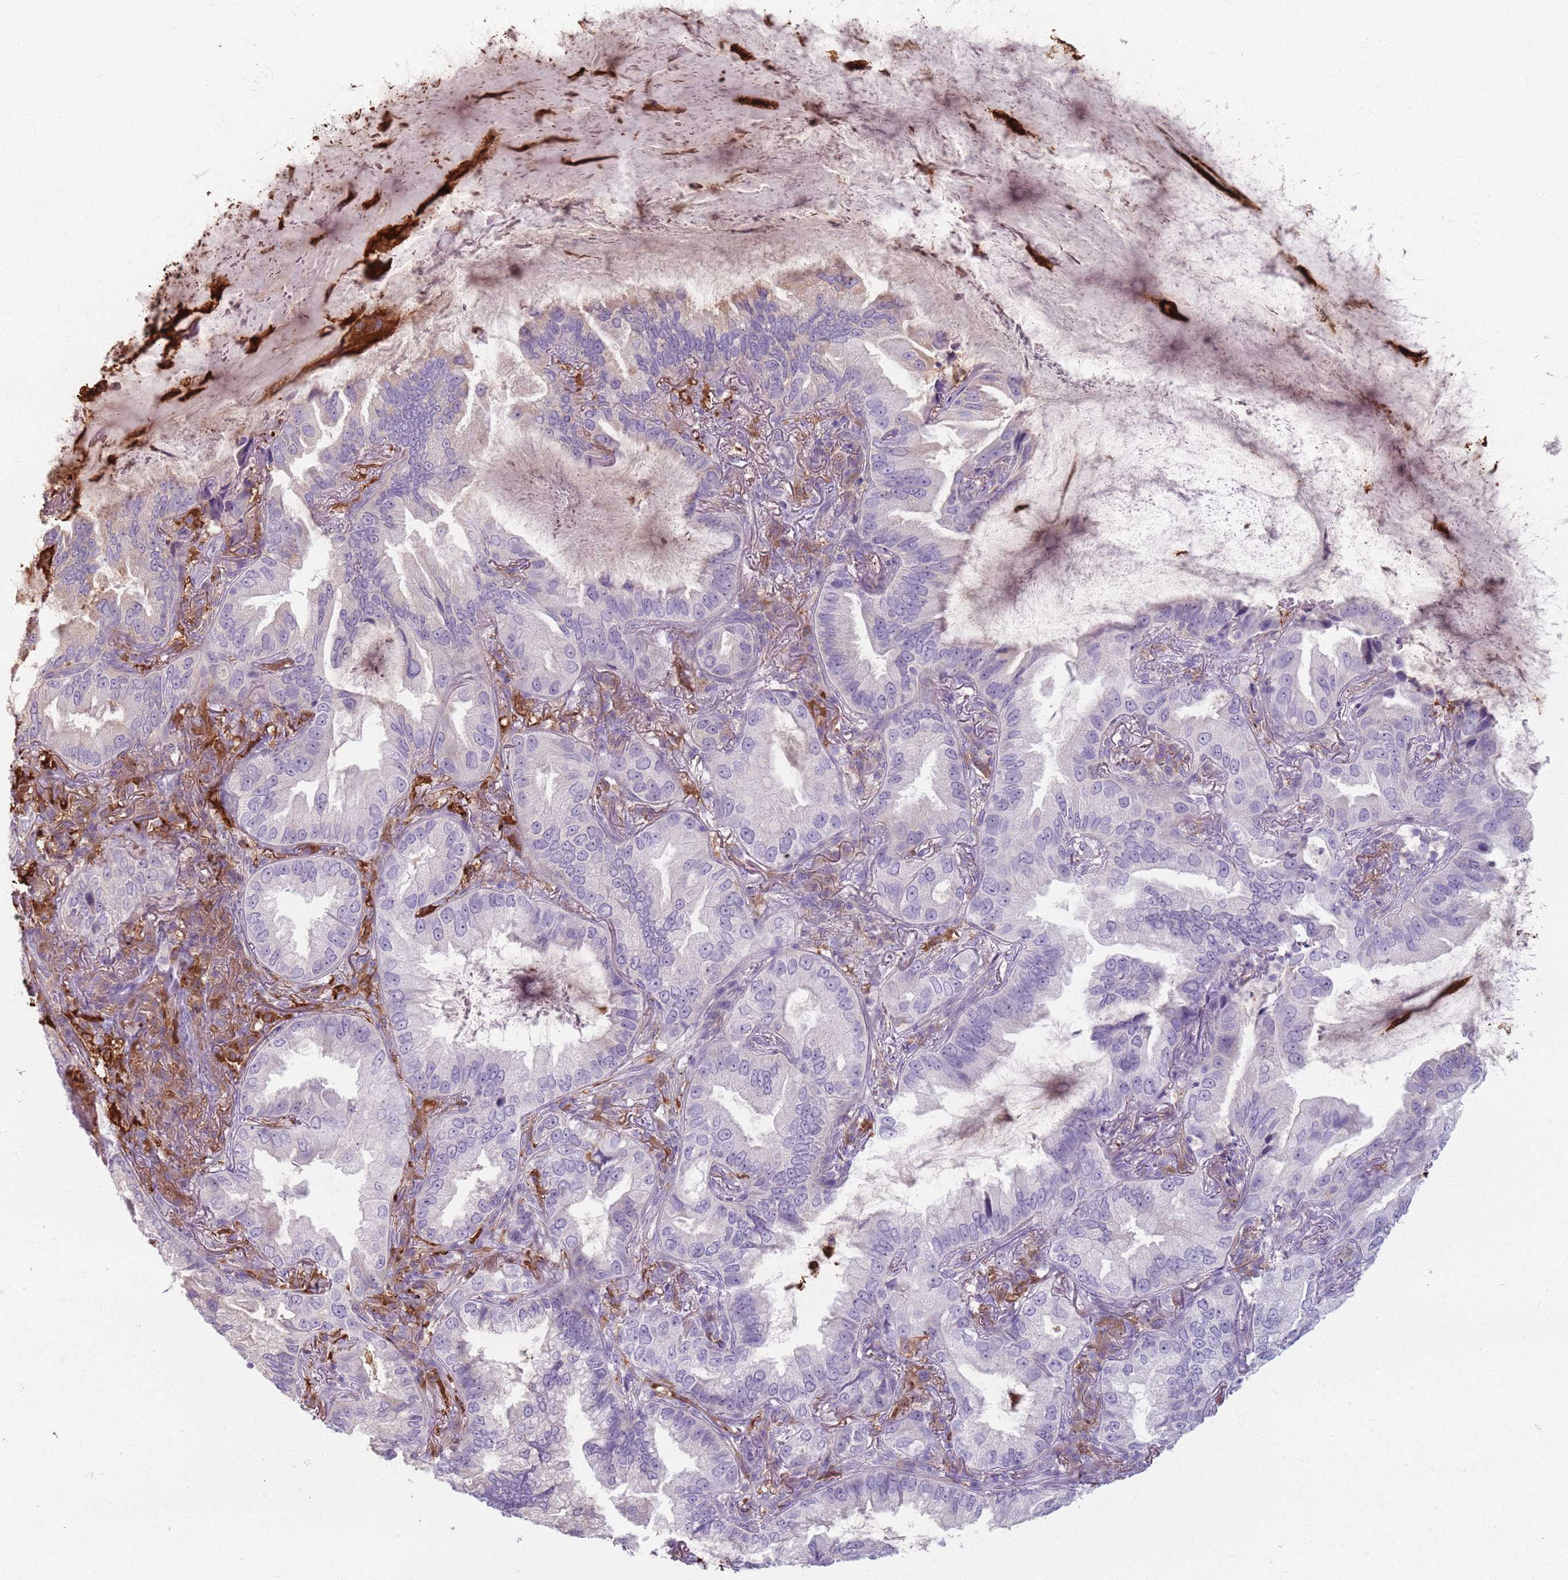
{"staining": {"intensity": "negative", "quantity": "none", "location": "none"}, "tissue": "lung cancer", "cell_type": "Tumor cells", "image_type": "cancer", "snomed": [{"axis": "morphology", "description": "Adenocarcinoma, NOS"}, {"axis": "topography", "description": "Lung"}], "caption": "High magnification brightfield microscopy of lung cancer (adenocarcinoma) stained with DAB (brown) and counterstained with hematoxylin (blue): tumor cells show no significant positivity.", "gene": "GDPGP1", "patient": {"sex": "female", "age": 69}}